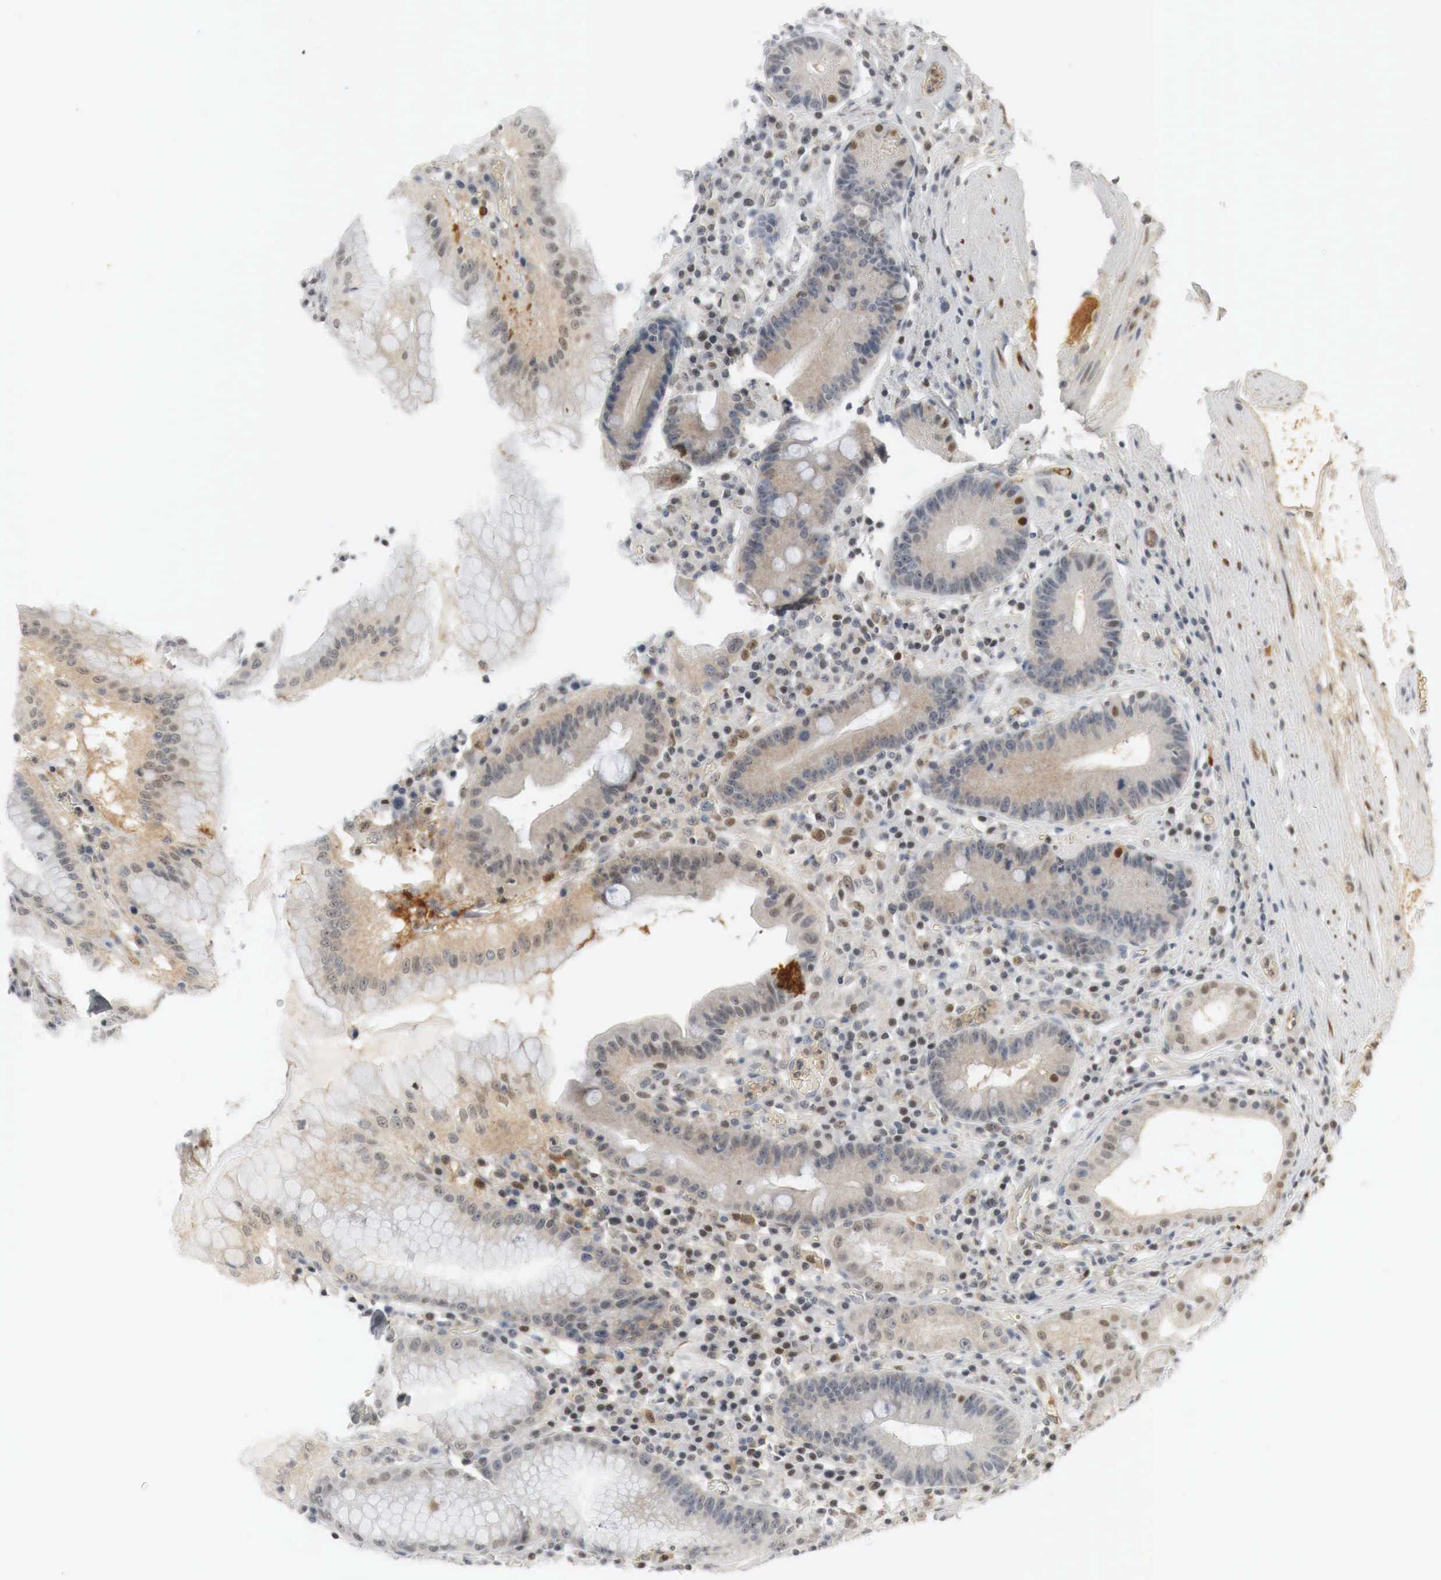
{"staining": {"intensity": "moderate", "quantity": "25%-75%", "location": "cytoplasmic/membranous,nuclear"}, "tissue": "stomach", "cell_type": "Glandular cells", "image_type": "normal", "snomed": [{"axis": "morphology", "description": "Normal tissue, NOS"}, {"axis": "topography", "description": "Stomach, lower"}], "caption": "Protein expression analysis of normal human stomach reveals moderate cytoplasmic/membranous,nuclear staining in about 25%-75% of glandular cells. (DAB IHC, brown staining for protein, blue staining for nuclei).", "gene": "MYC", "patient": {"sex": "male", "age": 58}}